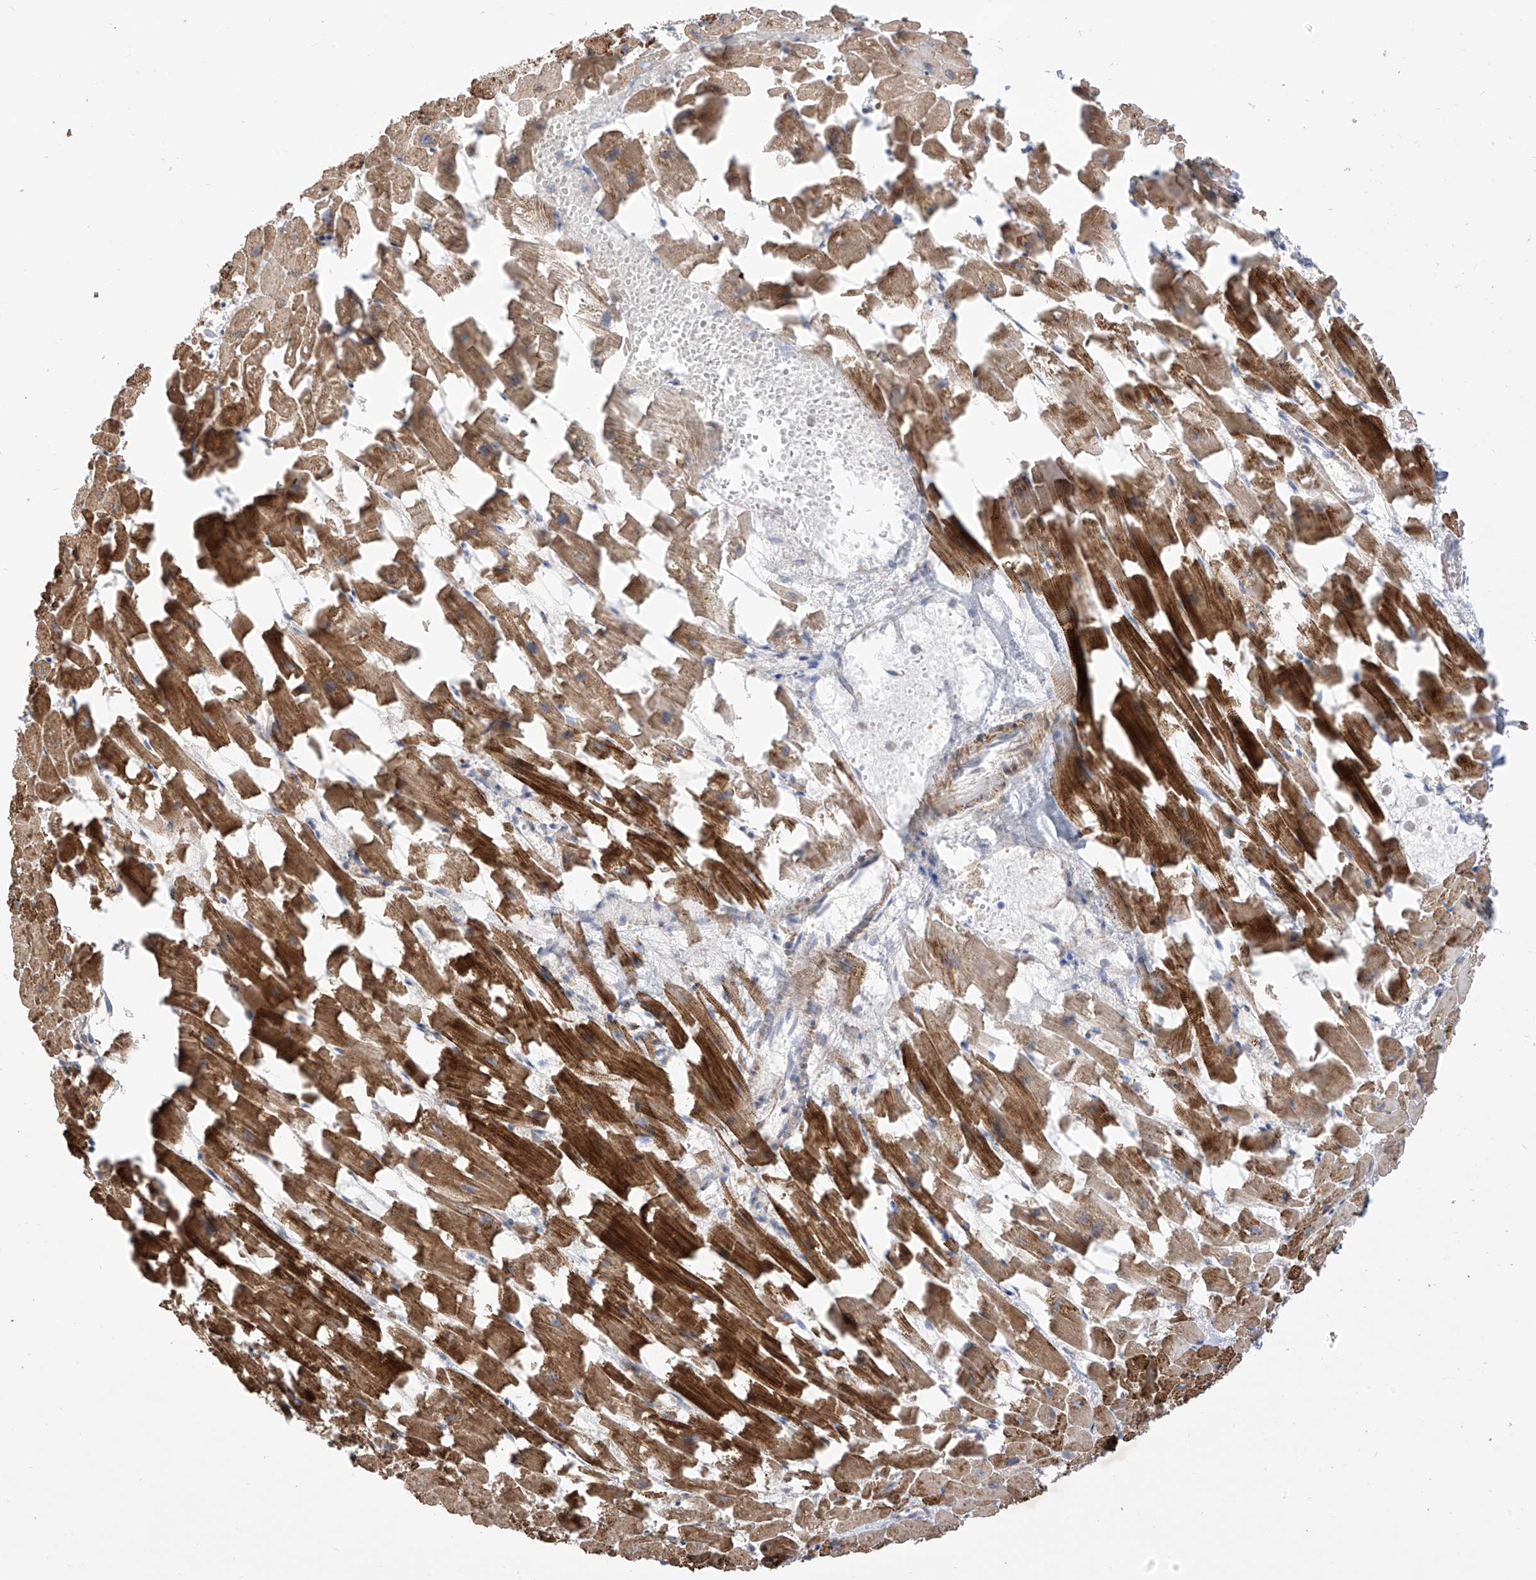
{"staining": {"intensity": "strong", "quantity": ">75%", "location": "cytoplasmic/membranous"}, "tissue": "heart muscle", "cell_type": "Cardiomyocytes", "image_type": "normal", "snomed": [{"axis": "morphology", "description": "Normal tissue, NOS"}, {"axis": "topography", "description": "Heart"}], "caption": "A high-resolution micrograph shows immunohistochemistry (IHC) staining of unremarkable heart muscle, which demonstrates strong cytoplasmic/membranous expression in approximately >75% of cardiomyocytes.", "gene": "LATS1", "patient": {"sex": "female", "age": 64}}